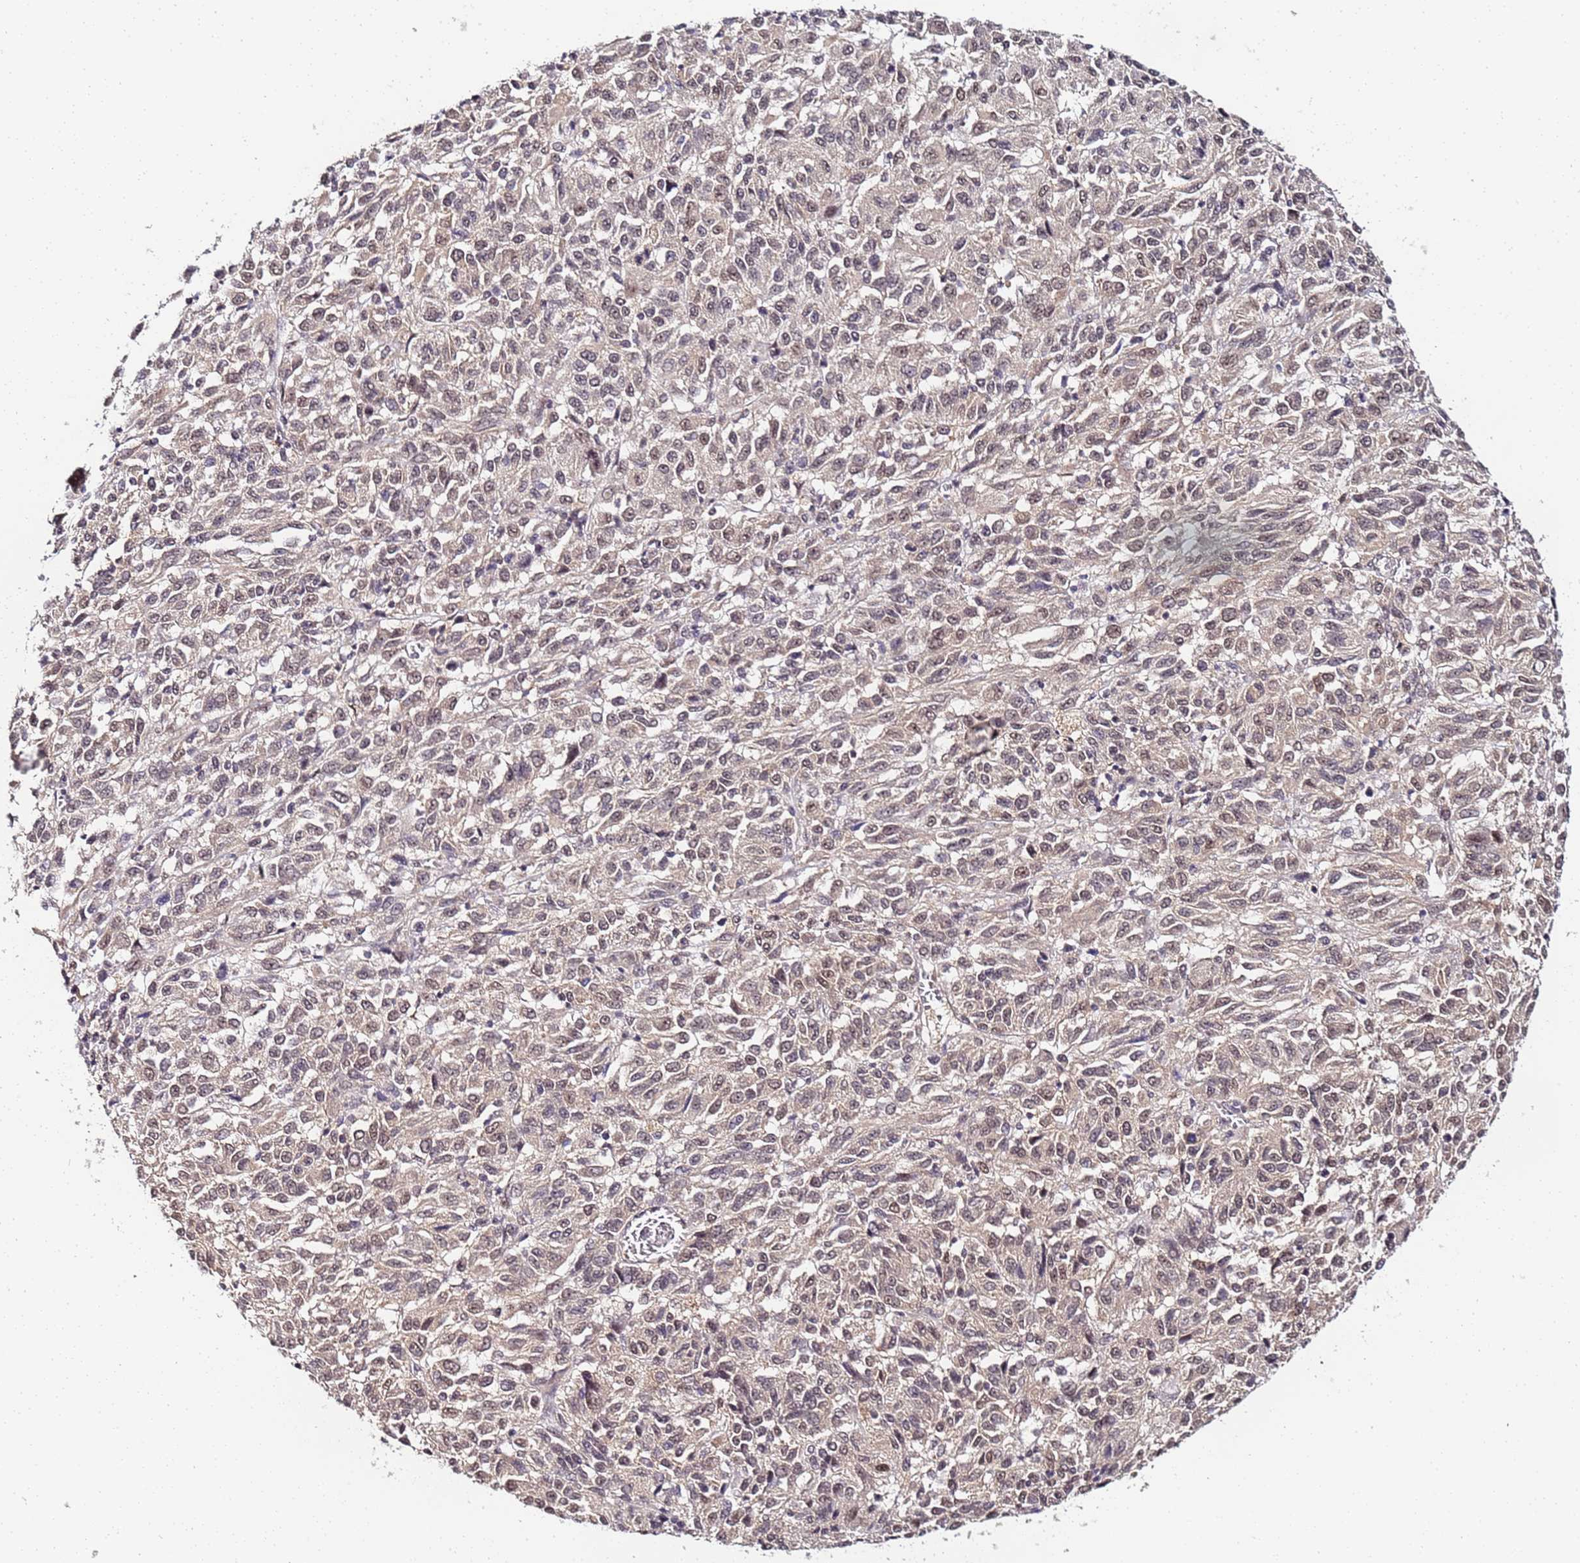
{"staining": {"intensity": "weak", "quantity": "25%-75%", "location": "nuclear"}, "tissue": "melanoma", "cell_type": "Tumor cells", "image_type": "cancer", "snomed": [{"axis": "morphology", "description": "Malignant melanoma, Metastatic site"}, {"axis": "topography", "description": "Lung"}], "caption": "Melanoma was stained to show a protein in brown. There is low levels of weak nuclear staining in about 25%-75% of tumor cells. (brown staining indicates protein expression, while blue staining denotes nuclei).", "gene": "LSM3", "patient": {"sex": "male", "age": 64}}